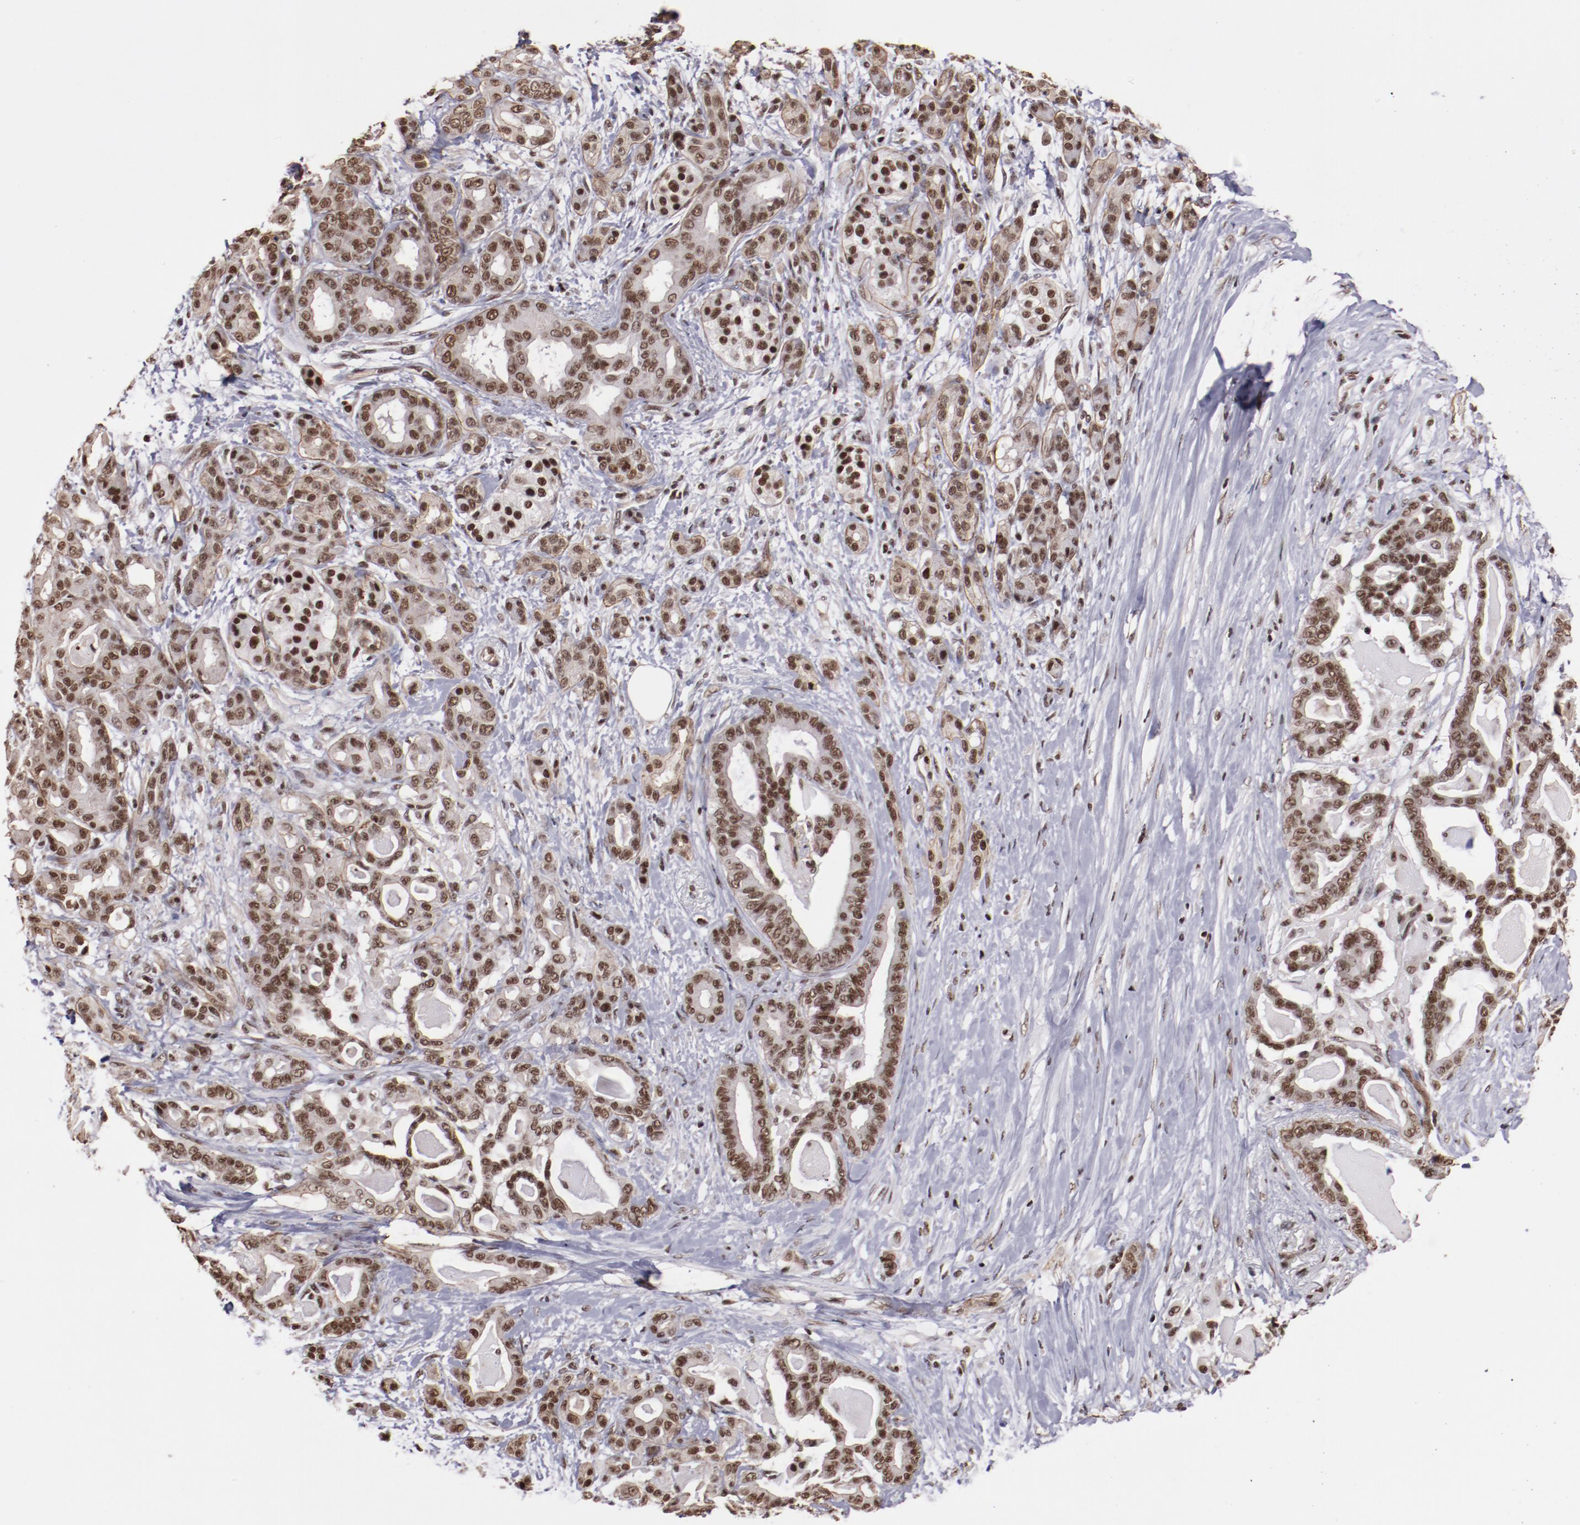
{"staining": {"intensity": "moderate", "quantity": ">75%", "location": "nuclear"}, "tissue": "pancreatic cancer", "cell_type": "Tumor cells", "image_type": "cancer", "snomed": [{"axis": "morphology", "description": "Adenocarcinoma, NOS"}, {"axis": "topography", "description": "Pancreas"}], "caption": "IHC of pancreatic adenocarcinoma demonstrates medium levels of moderate nuclear staining in about >75% of tumor cells.", "gene": "STAG2", "patient": {"sex": "male", "age": 63}}